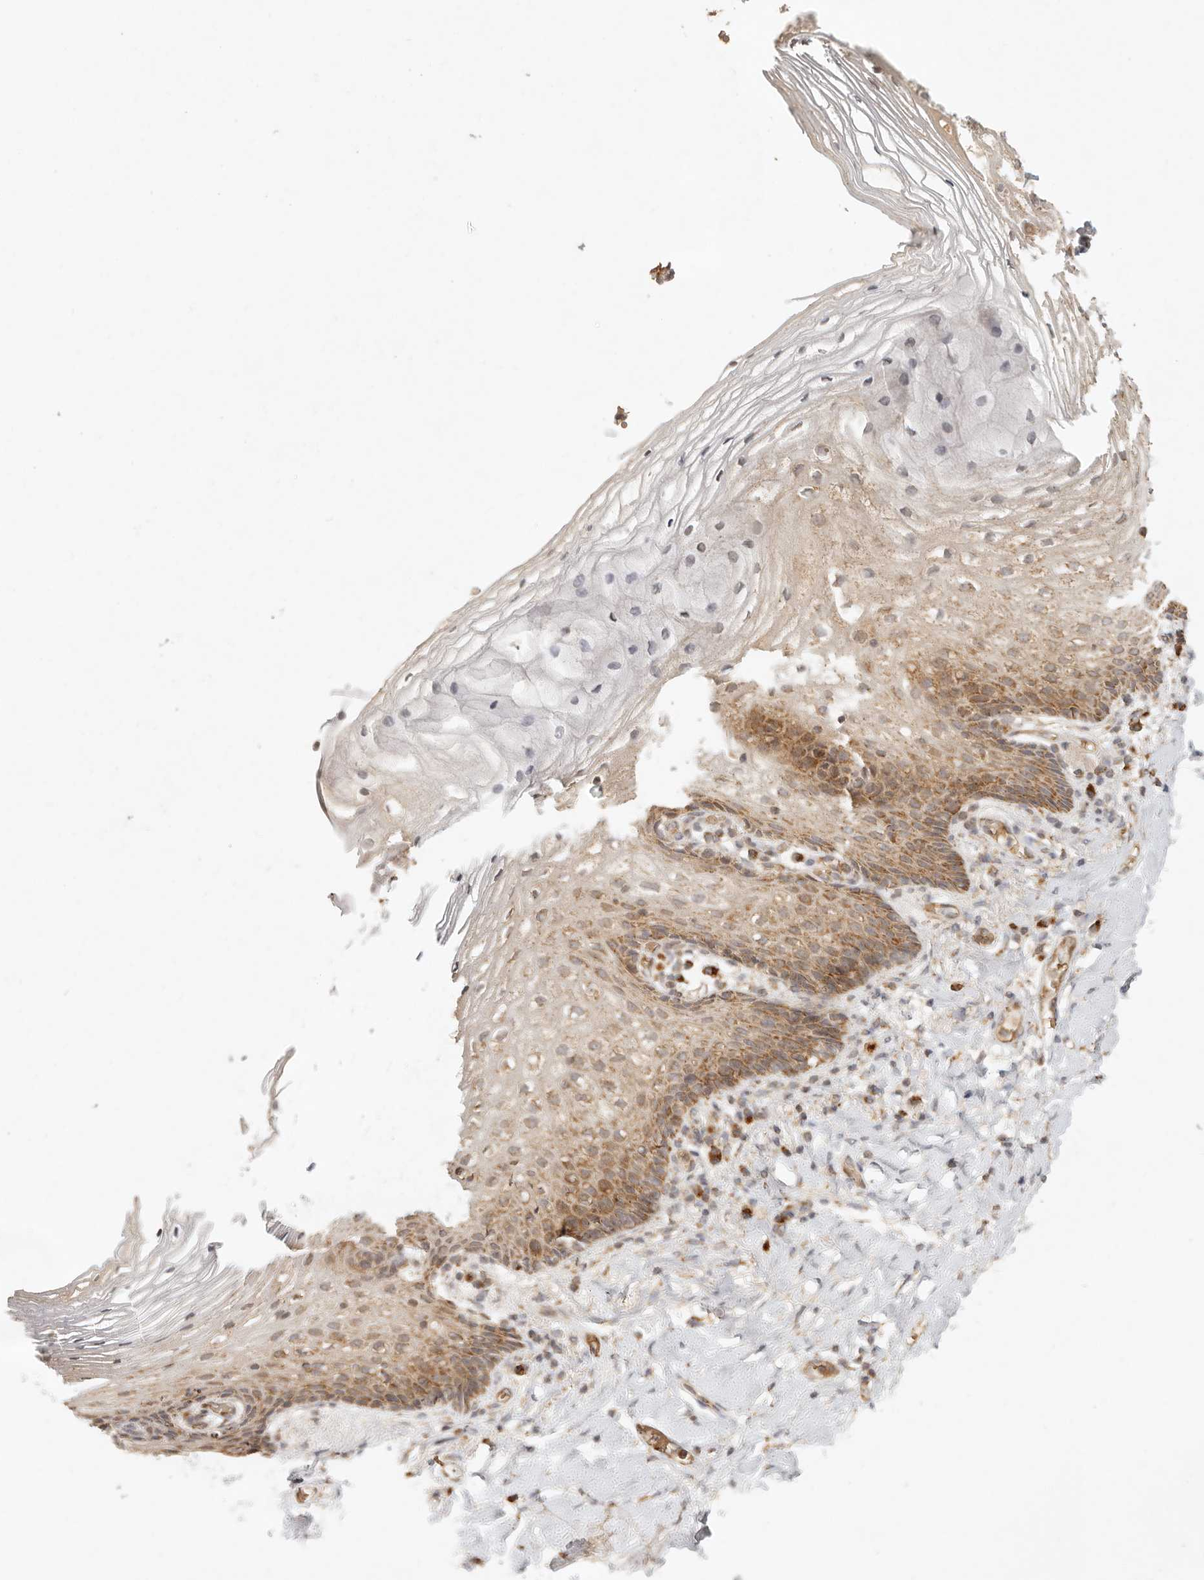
{"staining": {"intensity": "moderate", "quantity": "25%-75%", "location": "cytoplasmic/membranous"}, "tissue": "vagina", "cell_type": "Squamous epithelial cells", "image_type": "normal", "snomed": [{"axis": "morphology", "description": "Normal tissue, NOS"}, {"axis": "topography", "description": "Vagina"}], "caption": "This is an image of immunohistochemistry staining of benign vagina, which shows moderate positivity in the cytoplasmic/membranous of squamous epithelial cells.", "gene": "MRPL55", "patient": {"sex": "female", "age": 60}}